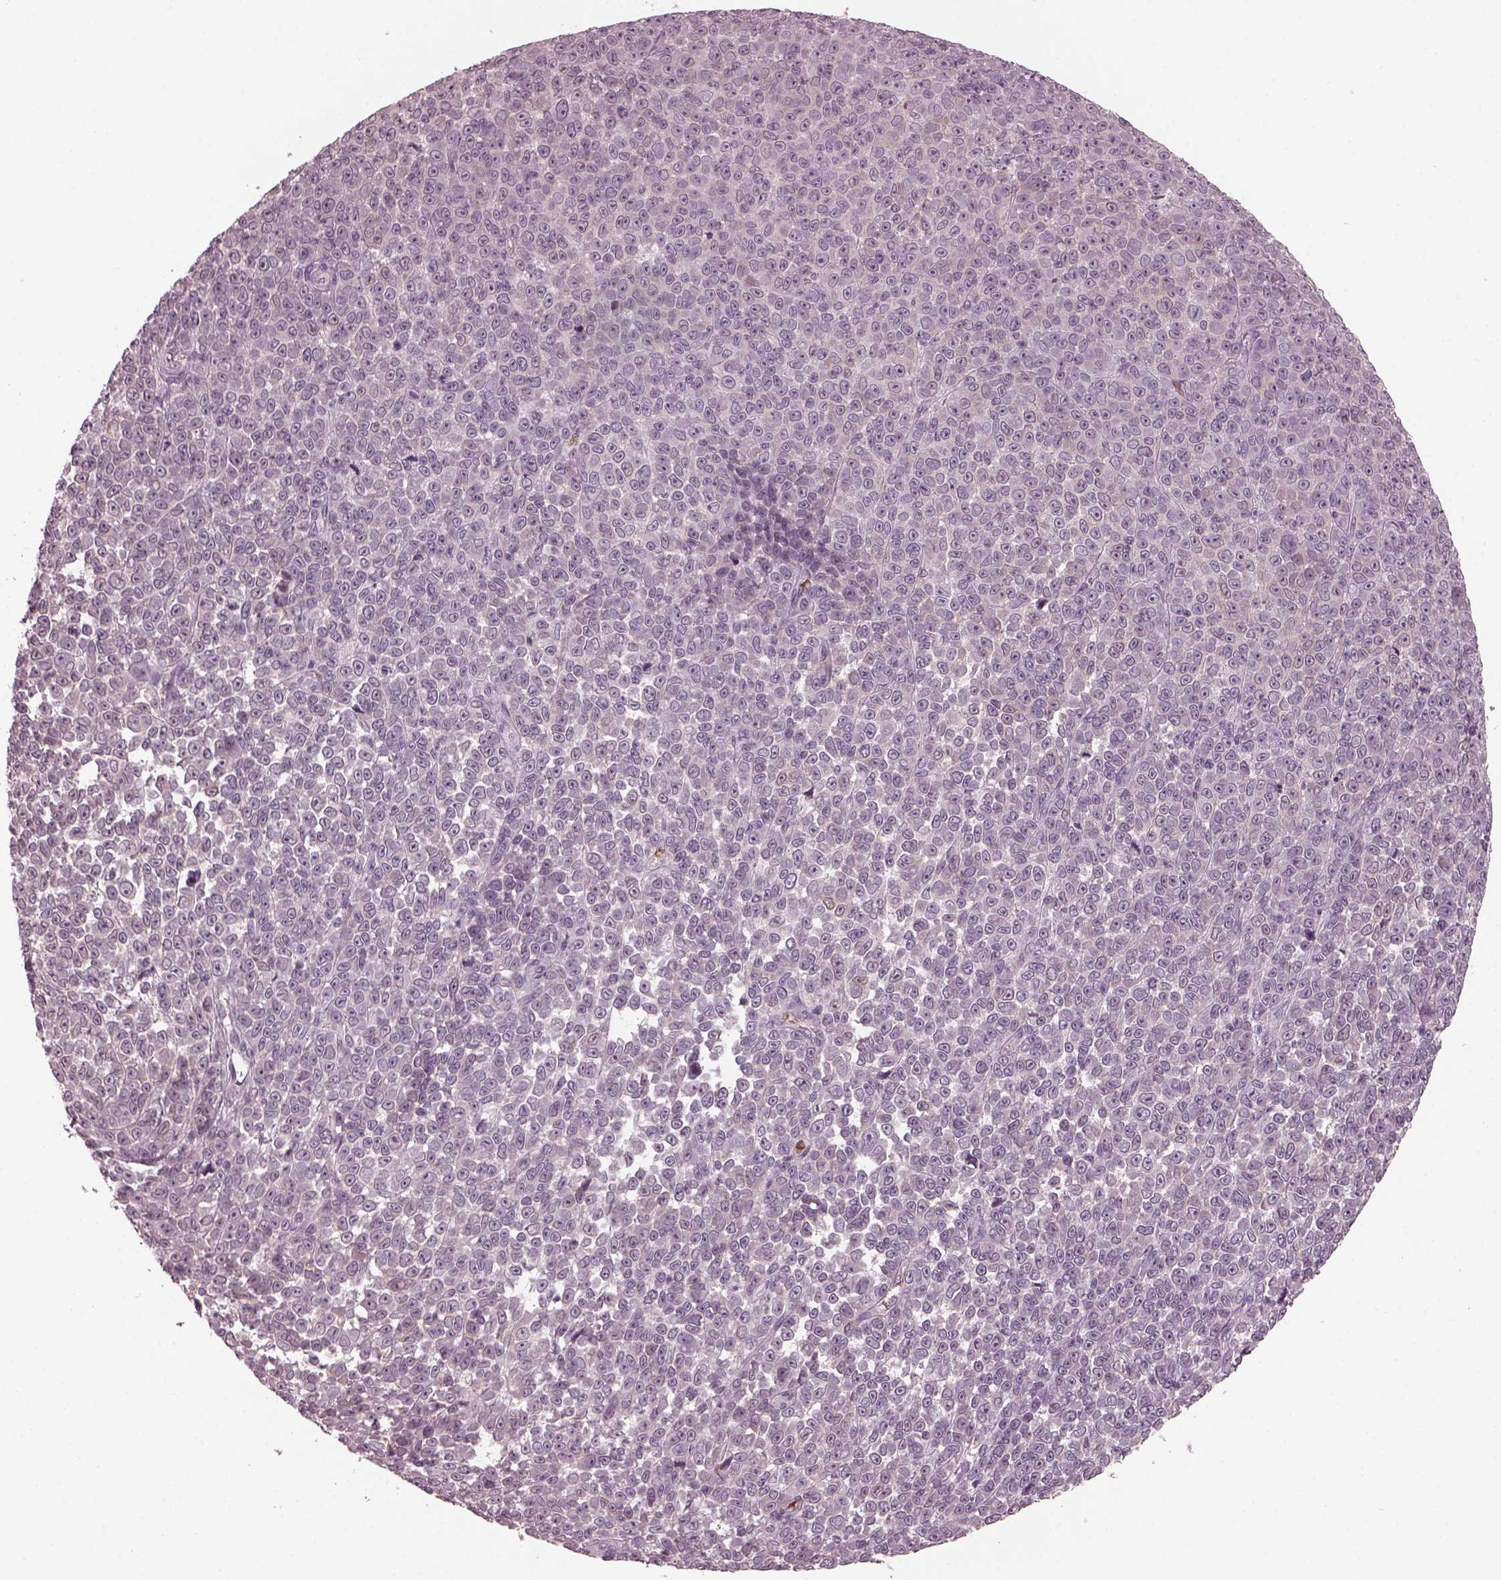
{"staining": {"intensity": "negative", "quantity": "none", "location": "none"}, "tissue": "melanoma", "cell_type": "Tumor cells", "image_type": "cancer", "snomed": [{"axis": "morphology", "description": "Malignant melanoma, NOS"}, {"axis": "topography", "description": "Skin"}], "caption": "The histopathology image reveals no staining of tumor cells in malignant melanoma.", "gene": "PORCN", "patient": {"sex": "female", "age": 95}}